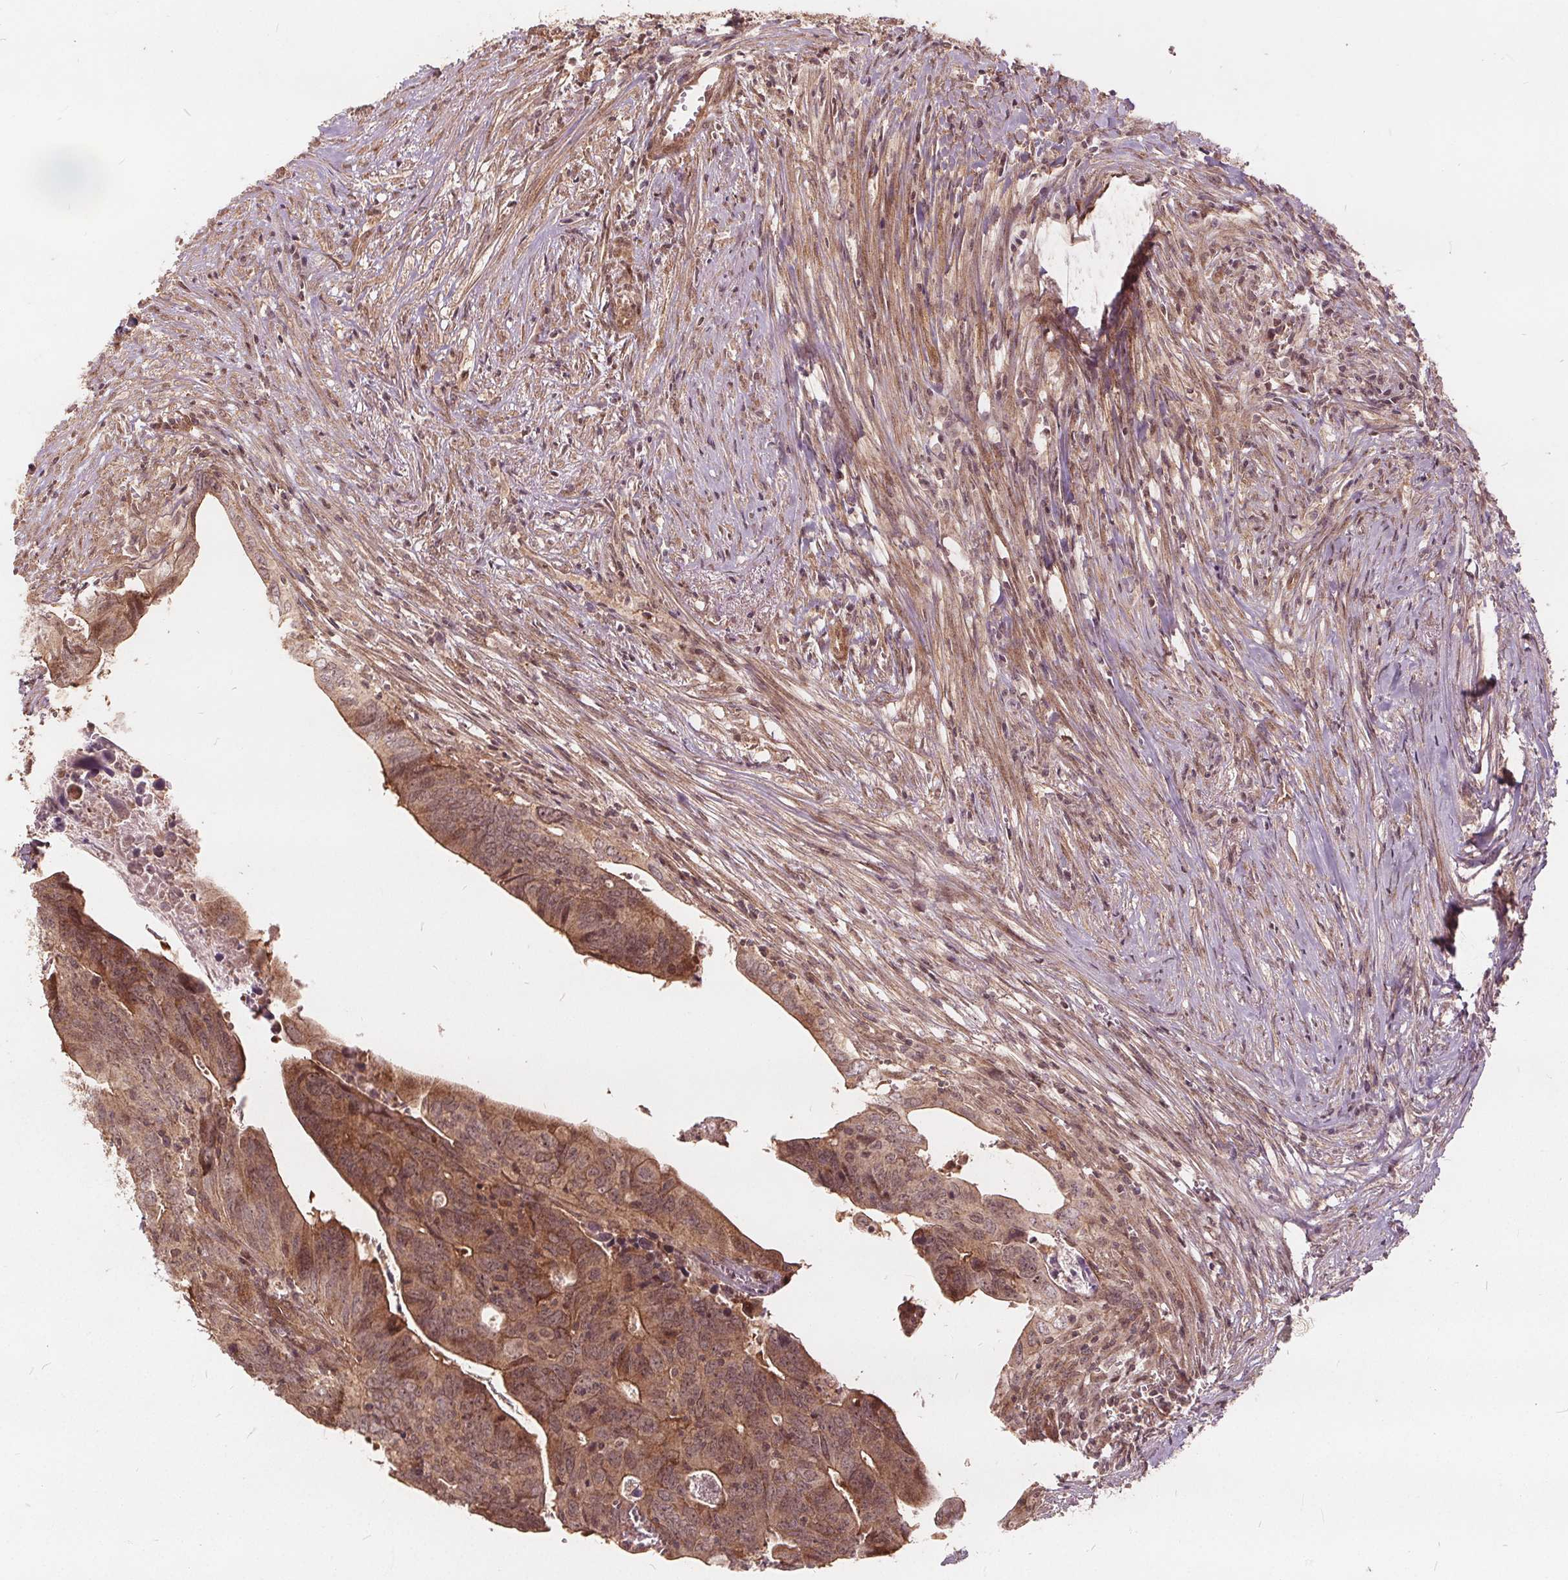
{"staining": {"intensity": "moderate", "quantity": ">75%", "location": "cytoplasmic/membranous"}, "tissue": "colorectal cancer", "cell_type": "Tumor cells", "image_type": "cancer", "snomed": [{"axis": "morphology", "description": "Adenocarcinoma, NOS"}, {"axis": "topography", "description": "Colon"}], "caption": "Protein expression analysis of adenocarcinoma (colorectal) displays moderate cytoplasmic/membranous expression in approximately >75% of tumor cells. The protein of interest is shown in brown color, while the nuclei are stained blue.", "gene": "PPP1CB", "patient": {"sex": "female", "age": 82}}